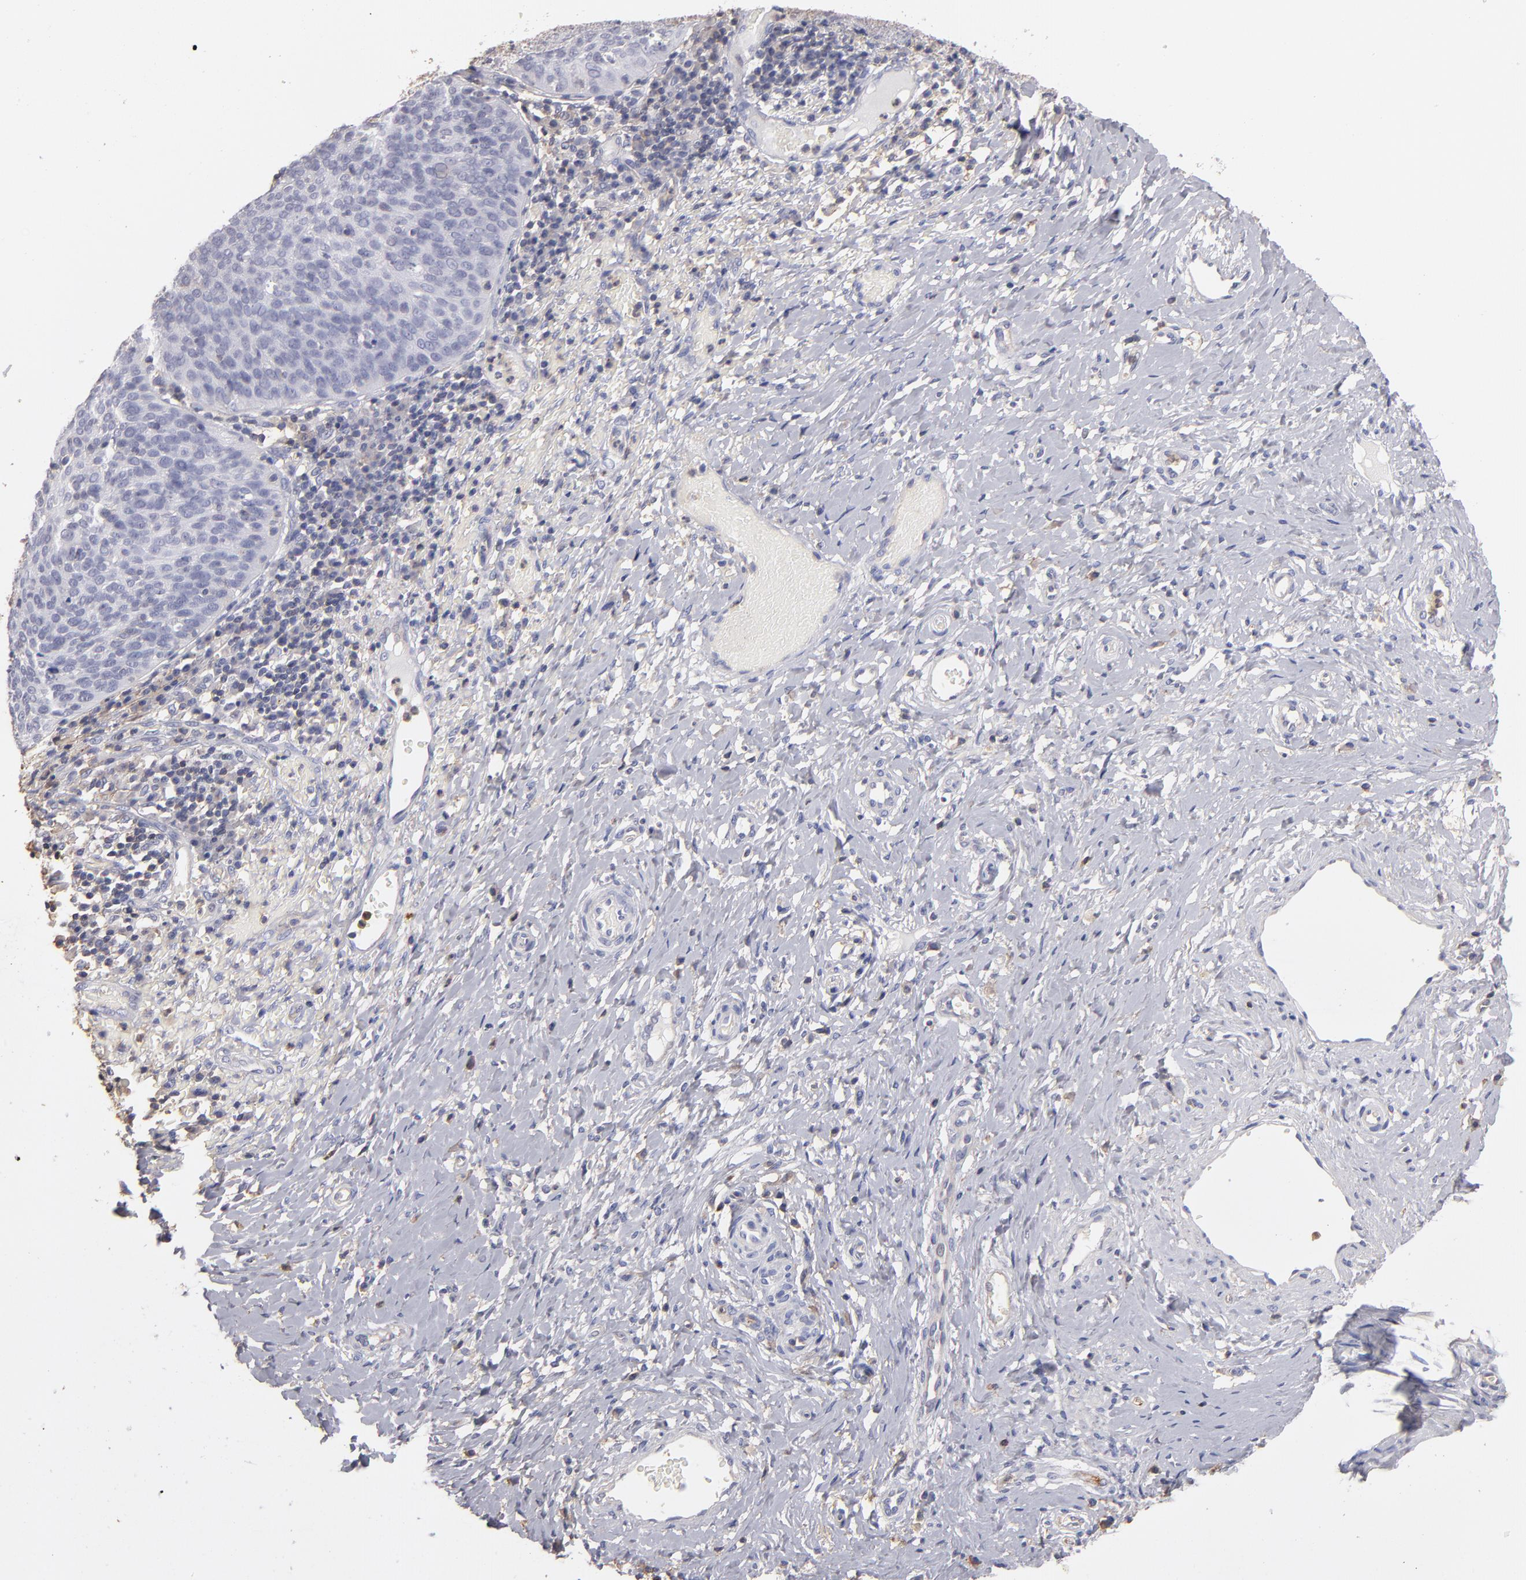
{"staining": {"intensity": "negative", "quantity": "none", "location": "none"}, "tissue": "cervical cancer", "cell_type": "Tumor cells", "image_type": "cancer", "snomed": [{"axis": "morphology", "description": "Normal tissue, NOS"}, {"axis": "morphology", "description": "Squamous cell carcinoma, NOS"}, {"axis": "topography", "description": "Cervix"}], "caption": "DAB (3,3'-diaminobenzidine) immunohistochemical staining of human cervical squamous cell carcinoma demonstrates no significant staining in tumor cells.", "gene": "ABCB1", "patient": {"sex": "female", "age": 39}}